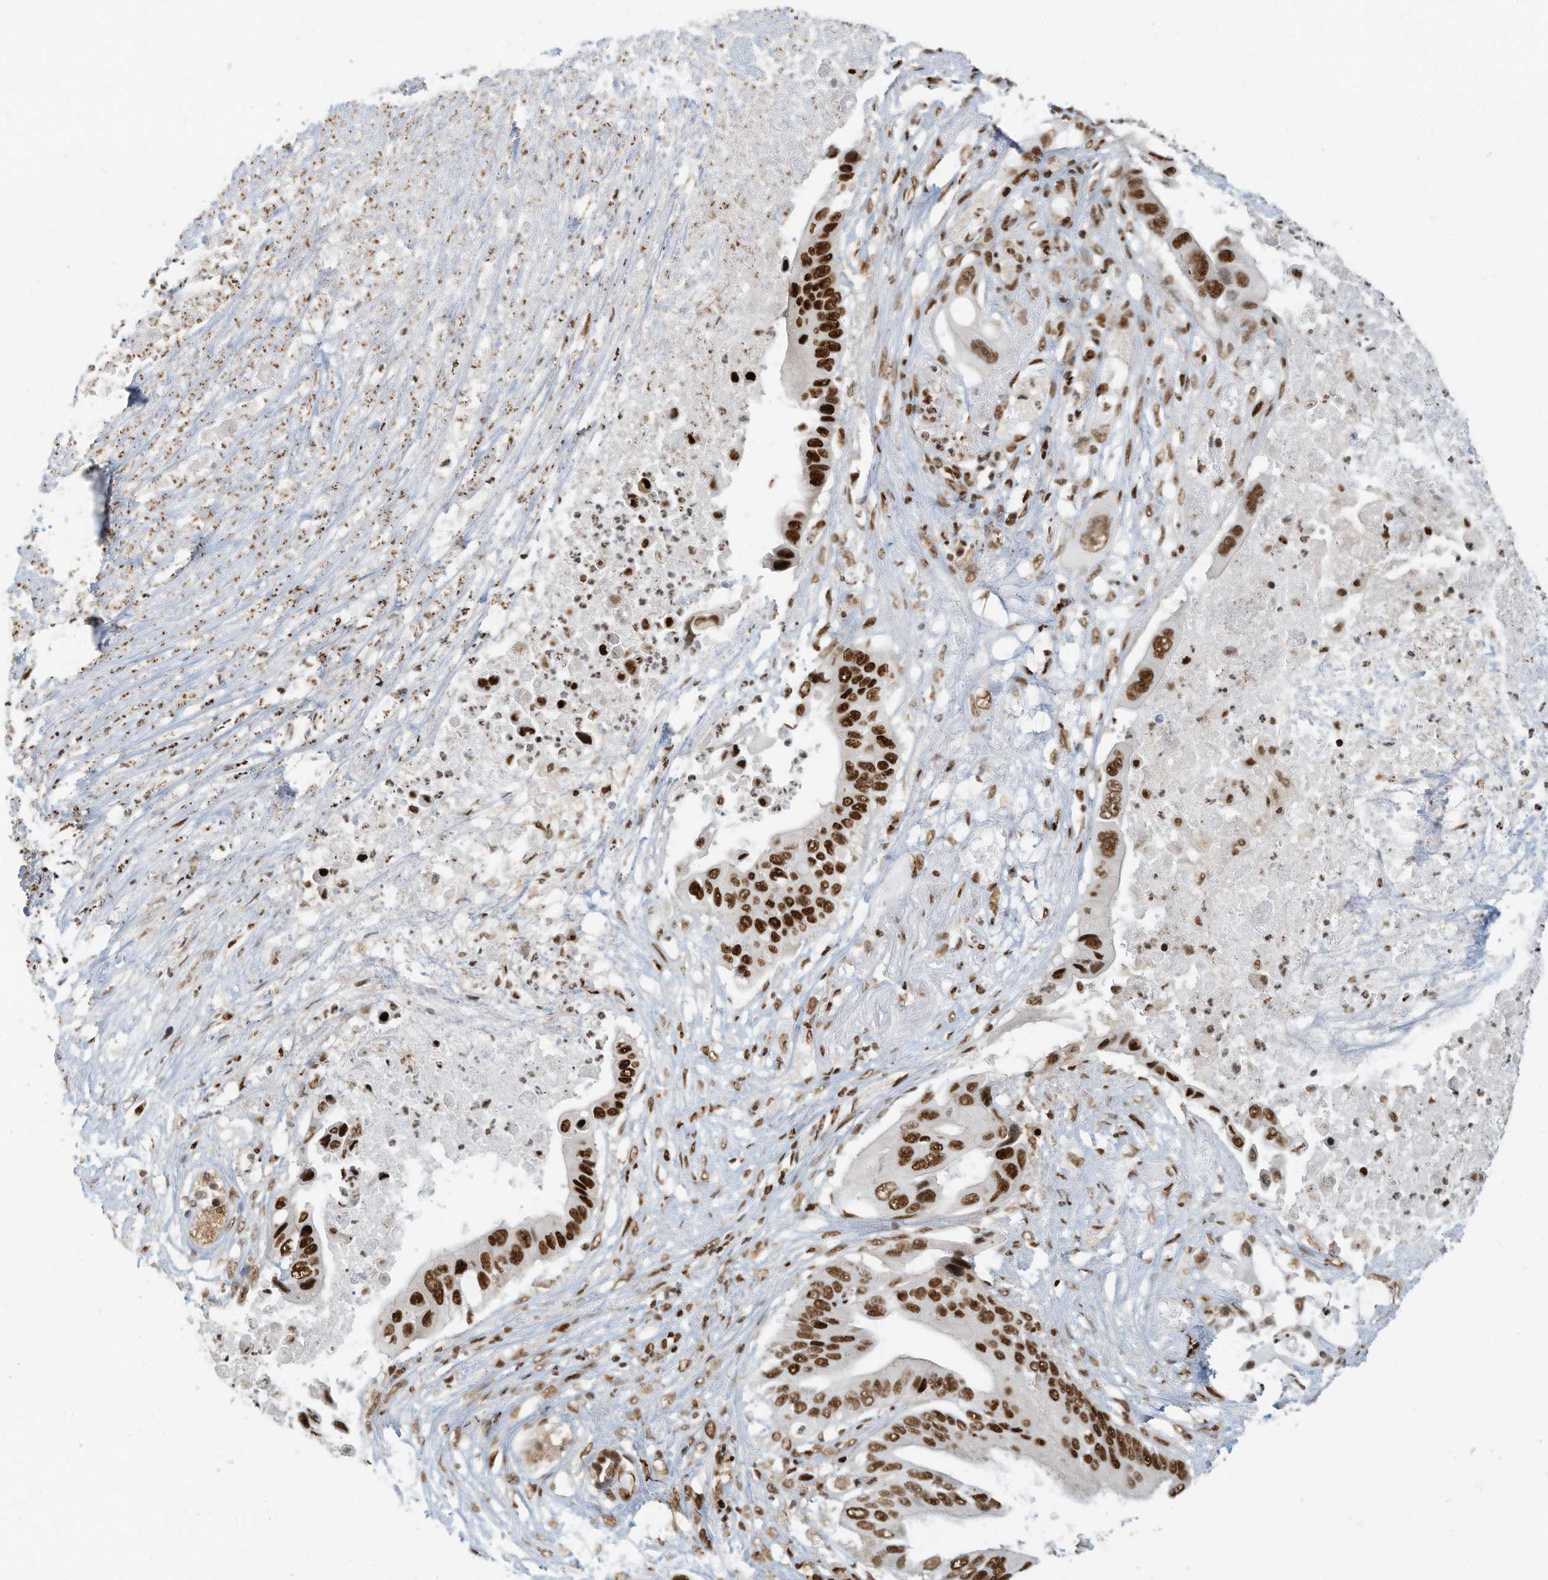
{"staining": {"intensity": "strong", "quantity": ">75%", "location": "nuclear"}, "tissue": "pancreatic cancer", "cell_type": "Tumor cells", "image_type": "cancer", "snomed": [{"axis": "morphology", "description": "Adenocarcinoma, NOS"}, {"axis": "topography", "description": "Pancreas"}], "caption": "Protein staining shows strong nuclear positivity in about >75% of tumor cells in adenocarcinoma (pancreatic). Nuclei are stained in blue.", "gene": "SAMD15", "patient": {"sex": "male", "age": 66}}